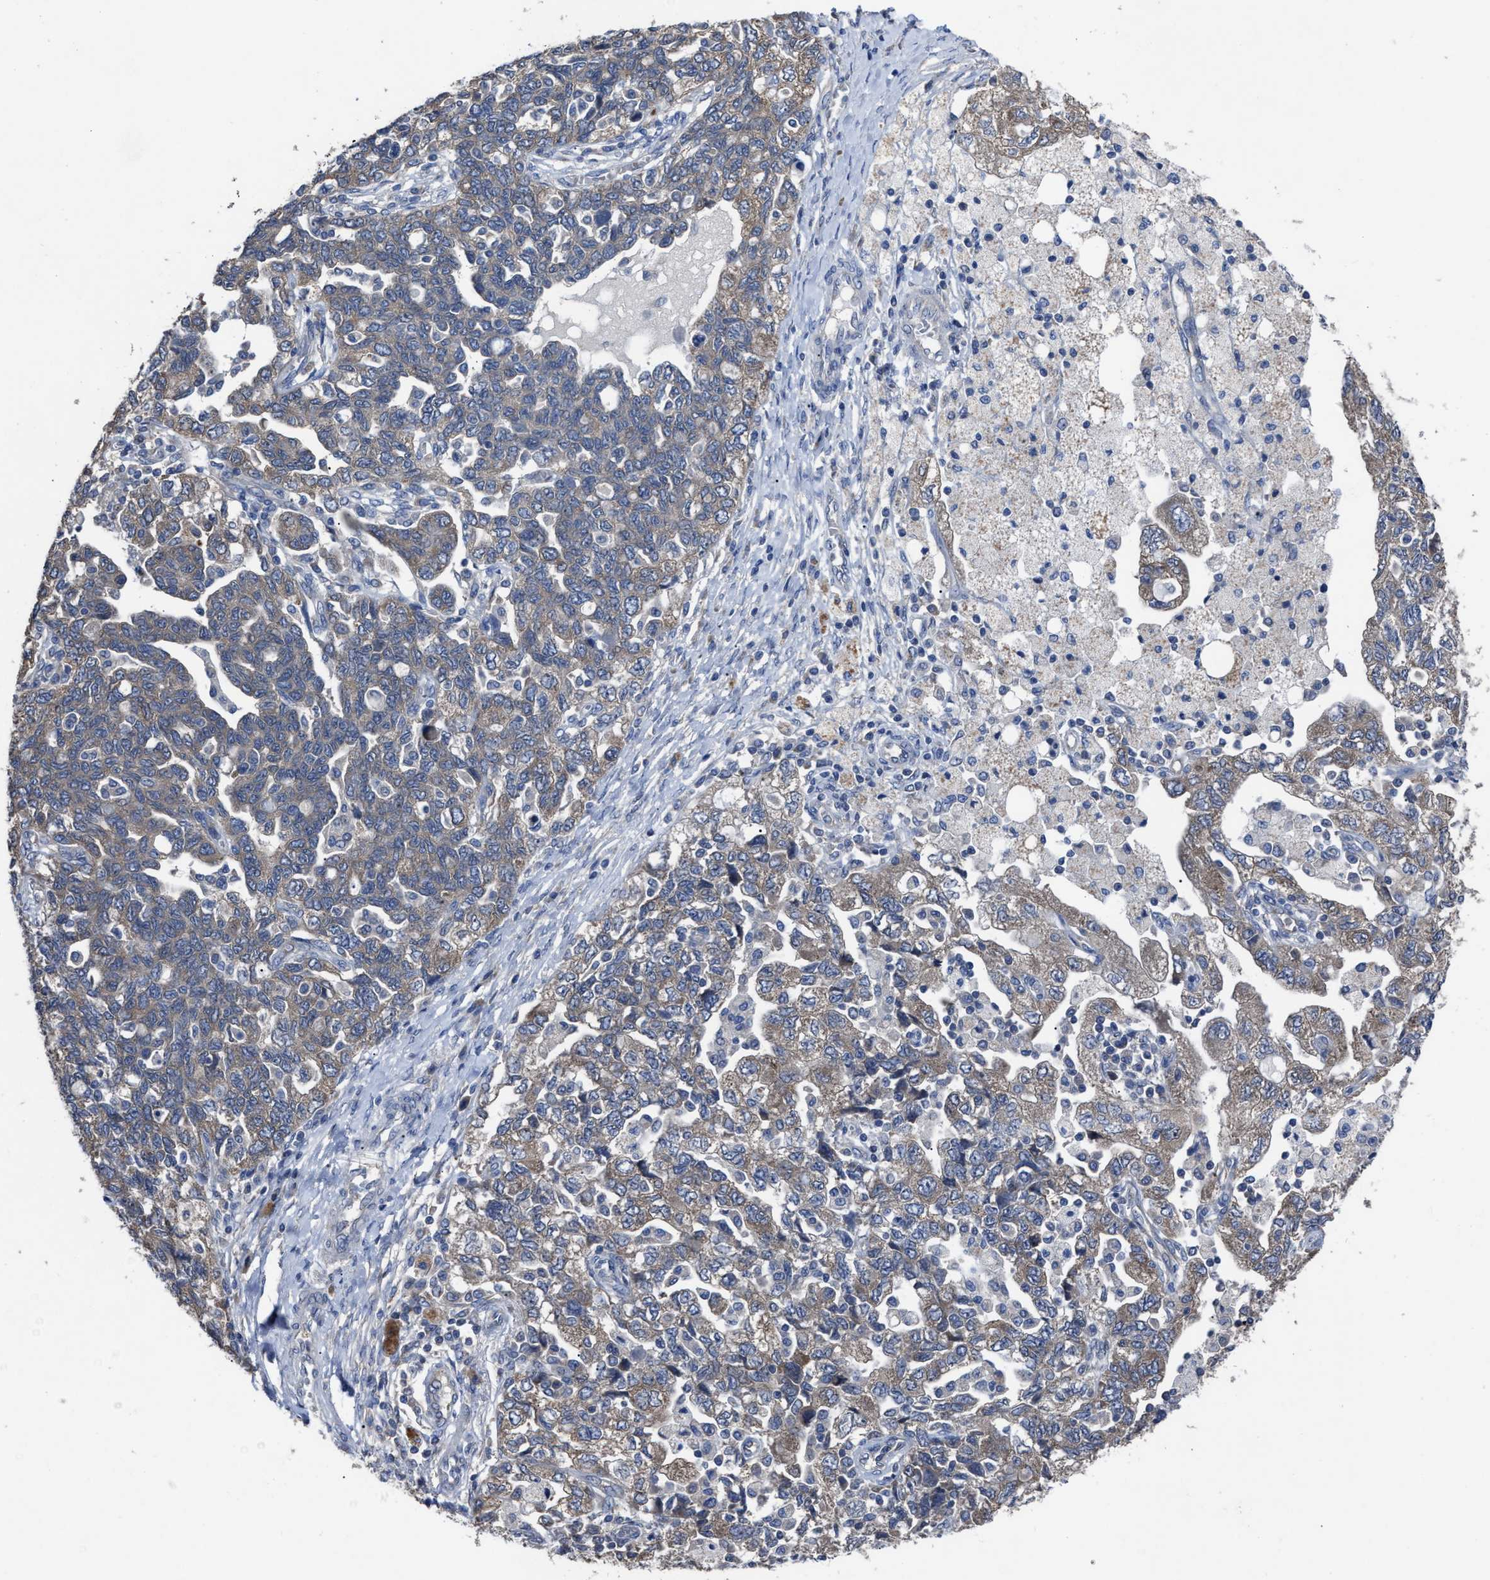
{"staining": {"intensity": "weak", "quantity": ">75%", "location": "cytoplasmic/membranous"}, "tissue": "ovarian cancer", "cell_type": "Tumor cells", "image_type": "cancer", "snomed": [{"axis": "morphology", "description": "Carcinoma, NOS"}, {"axis": "morphology", "description": "Cystadenocarcinoma, serous, NOS"}, {"axis": "topography", "description": "Ovary"}], "caption": "Protein staining shows weak cytoplasmic/membranous expression in approximately >75% of tumor cells in carcinoma (ovarian).", "gene": "UPF1", "patient": {"sex": "female", "age": 69}}